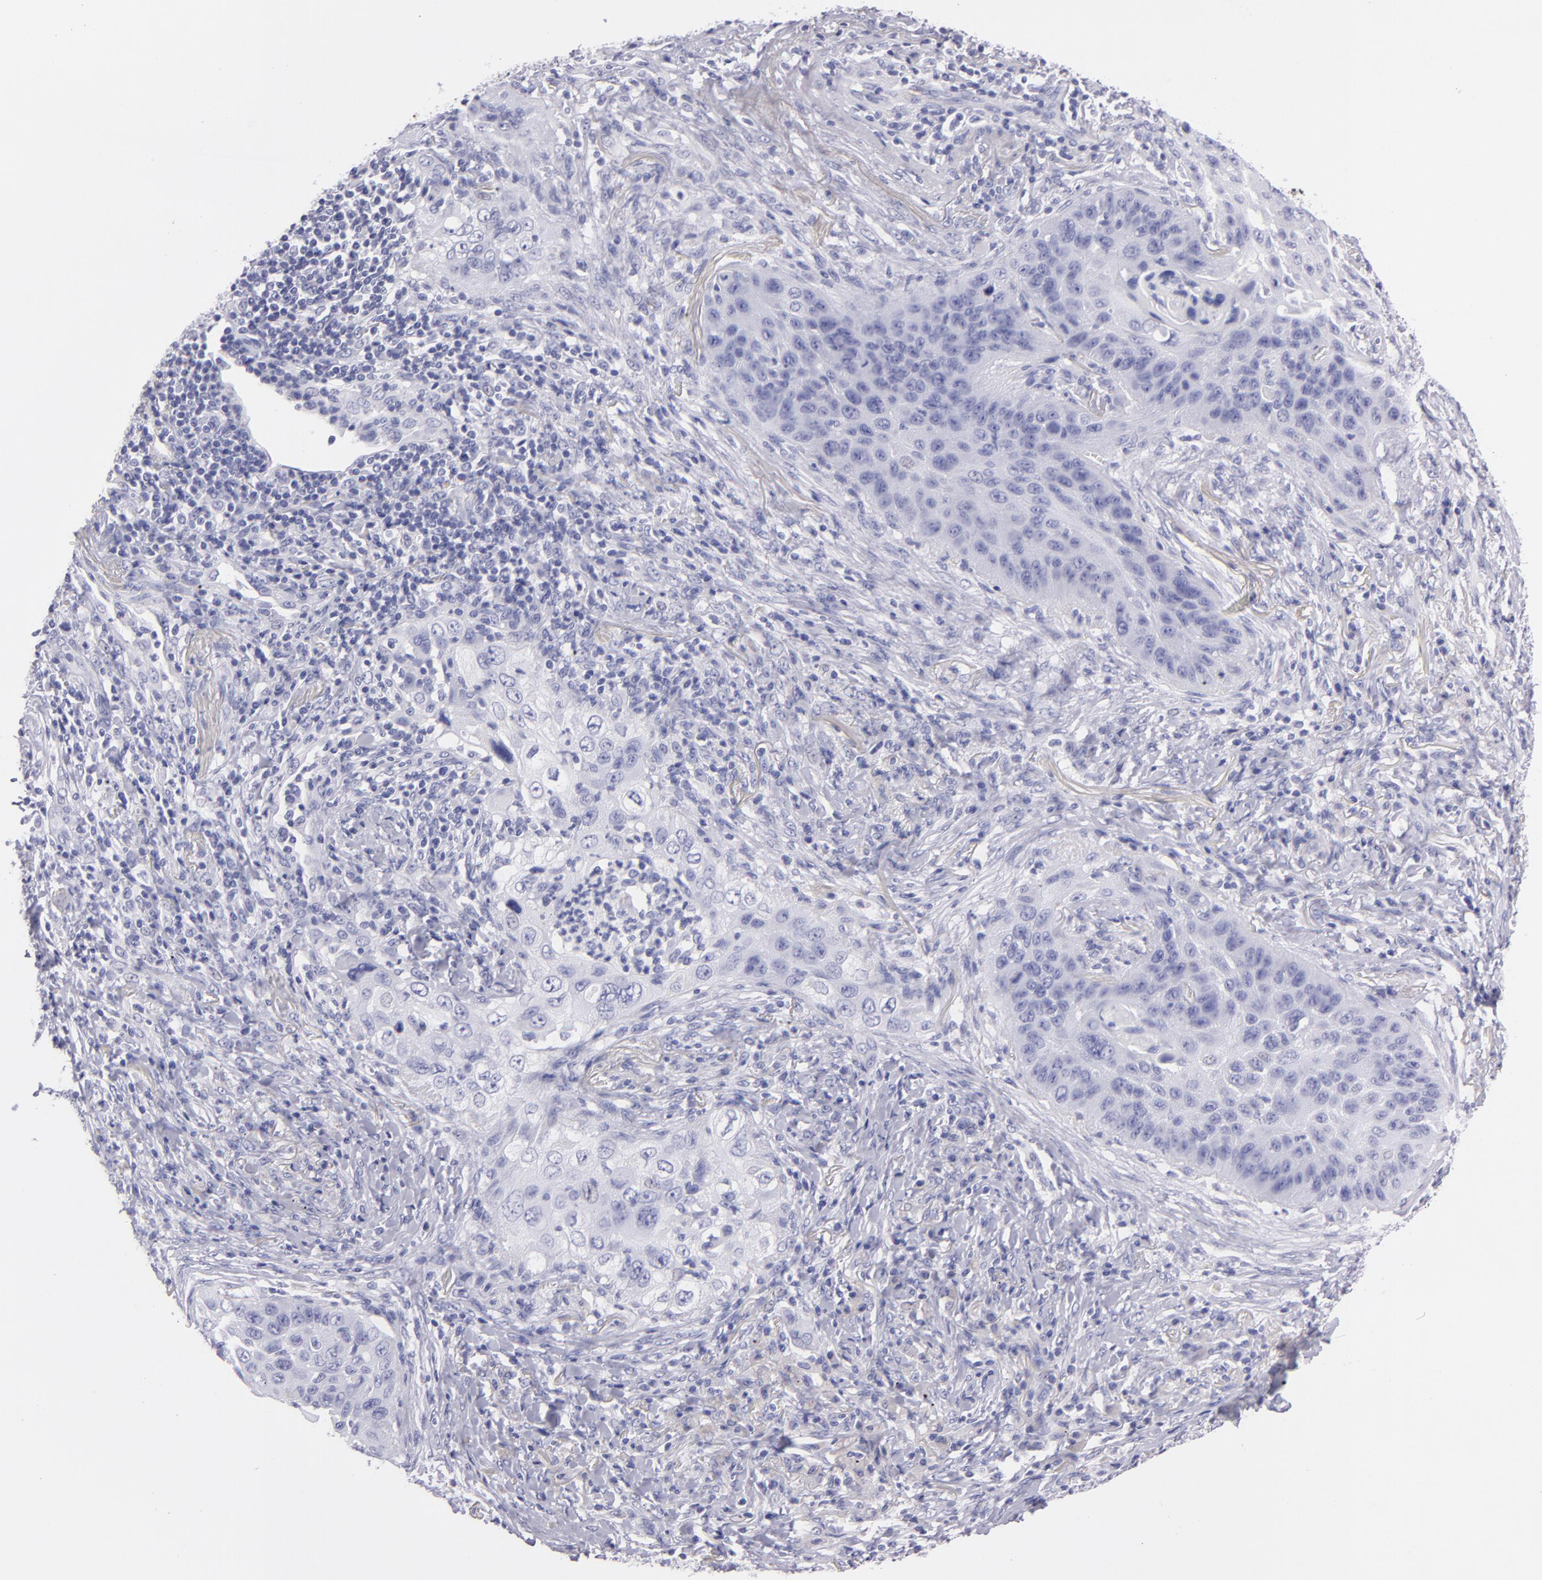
{"staining": {"intensity": "negative", "quantity": "none", "location": "none"}, "tissue": "lung cancer", "cell_type": "Tumor cells", "image_type": "cancer", "snomed": [{"axis": "morphology", "description": "Squamous cell carcinoma, NOS"}, {"axis": "topography", "description": "Lung"}], "caption": "Lung cancer (squamous cell carcinoma) was stained to show a protein in brown. There is no significant positivity in tumor cells.", "gene": "MUC5AC", "patient": {"sex": "female", "age": 67}}